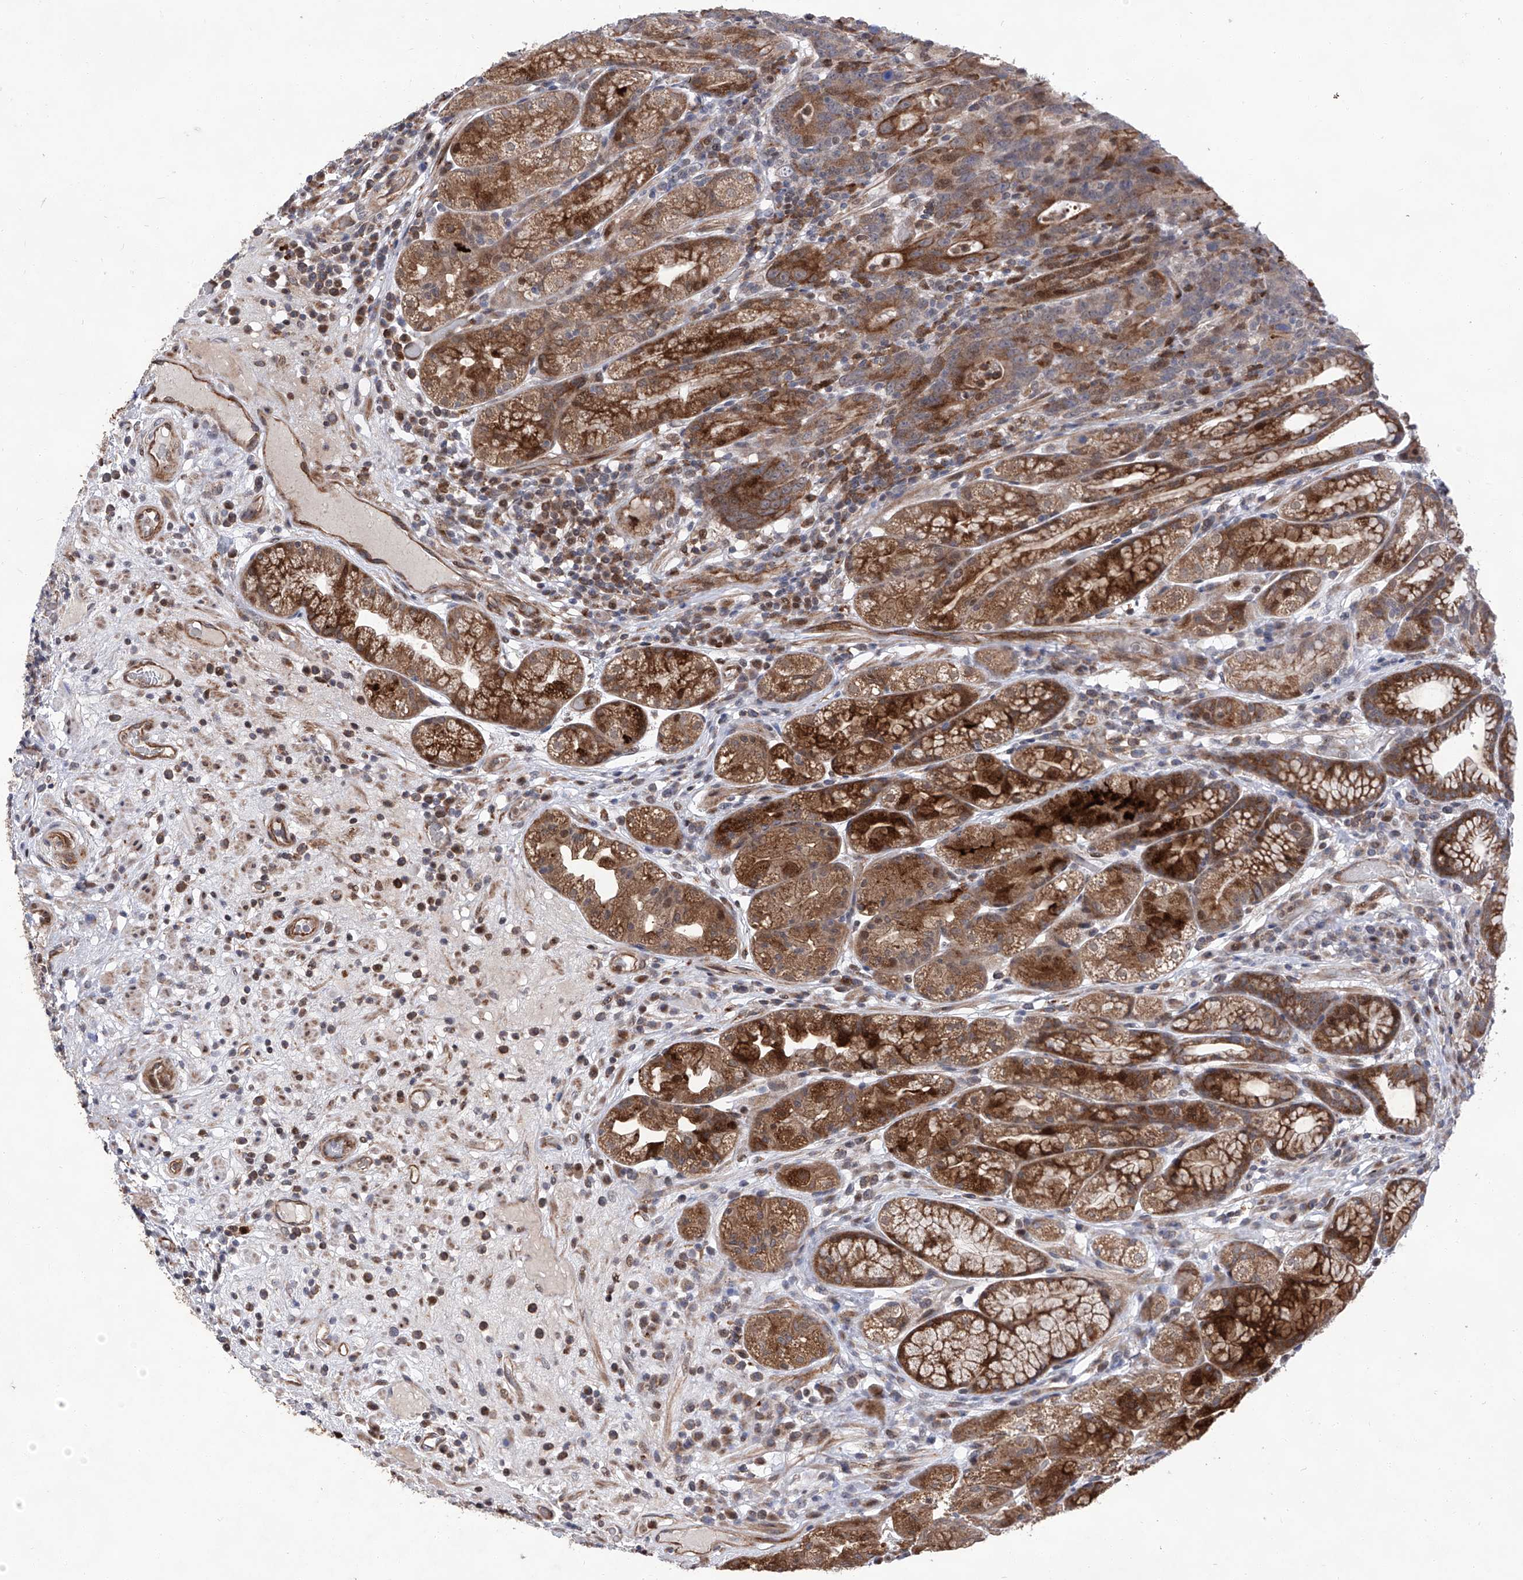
{"staining": {"intensity": "strong", "quantity": ">75%", "location": "cytoplasmic/membranous"}, "tissue": "stomach", "cell_type": "Glandular cells", "image_type": "normal", "snomed": [{"axis": "morphology", "description": "Normal tissue, NOS"}, {"axis": "topography", "description": "Stomach"}], "caption": "This is an image of immunohistochemistry staining of benign stomach, which shows strong staining in the cytoplasmic/membranous of glandular cells.", "gene": "FARP2", "patient": {"sex": "male", "age": 57}}